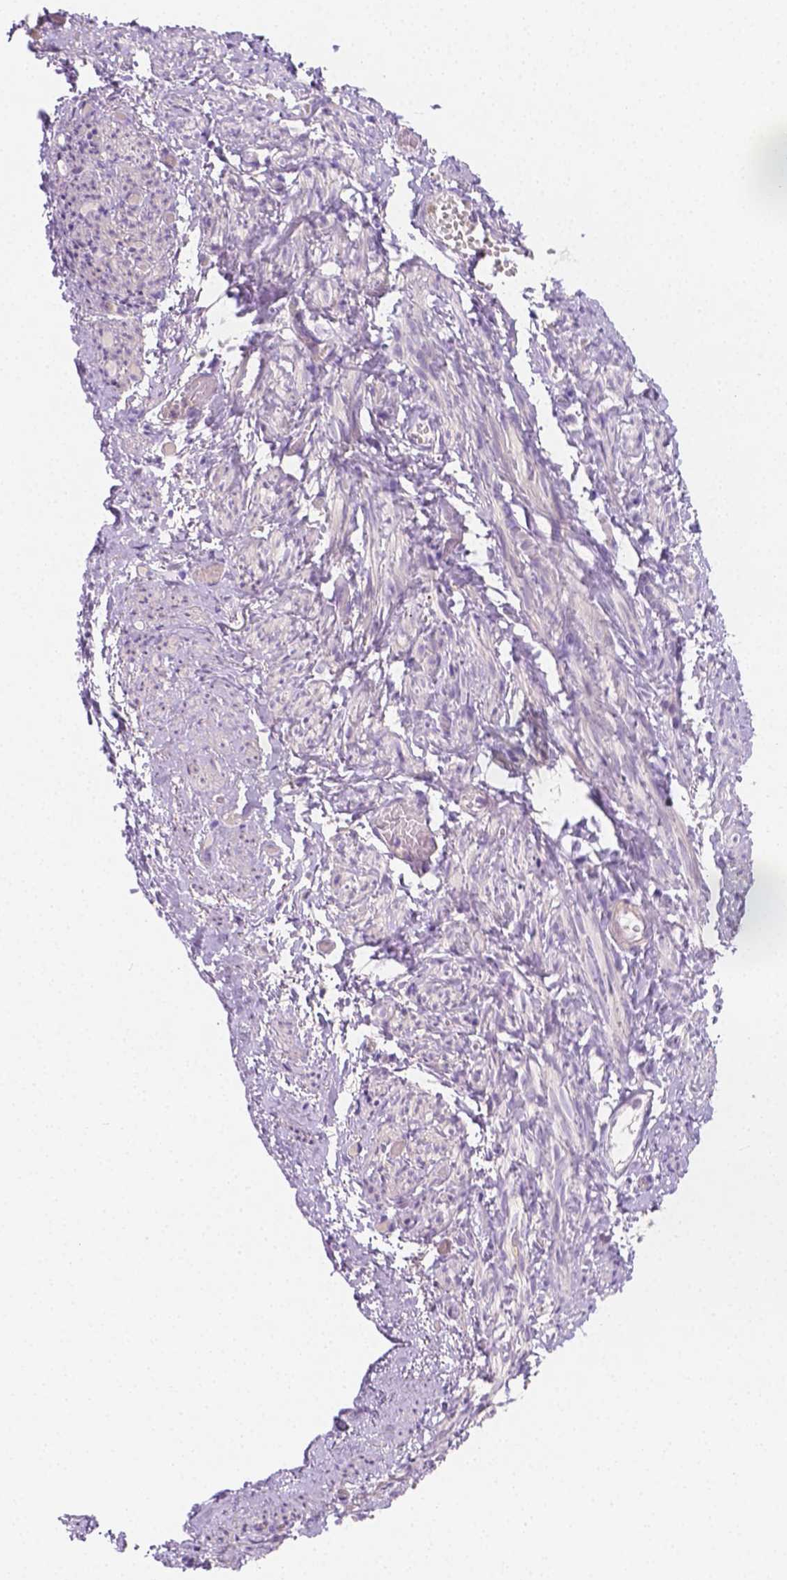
{"staining": {"intensity": "negative", "quantity": "none", "location": "none"}, "tissue": "smooth muscle", "cell_type": "Smooth muscle cells", "image_type": "normal", "snomed": [{"axis": "morphology", "description": "Normal tissue, NOS"}, {"axis": "topography", "description": "Smooth muscle"}], "caption": "The micrograph exhibits no significant staining in smooth muscle cells of smooth muscle.", "gene": "SGTB", "patient": {"sex": "female", "age": 65}}